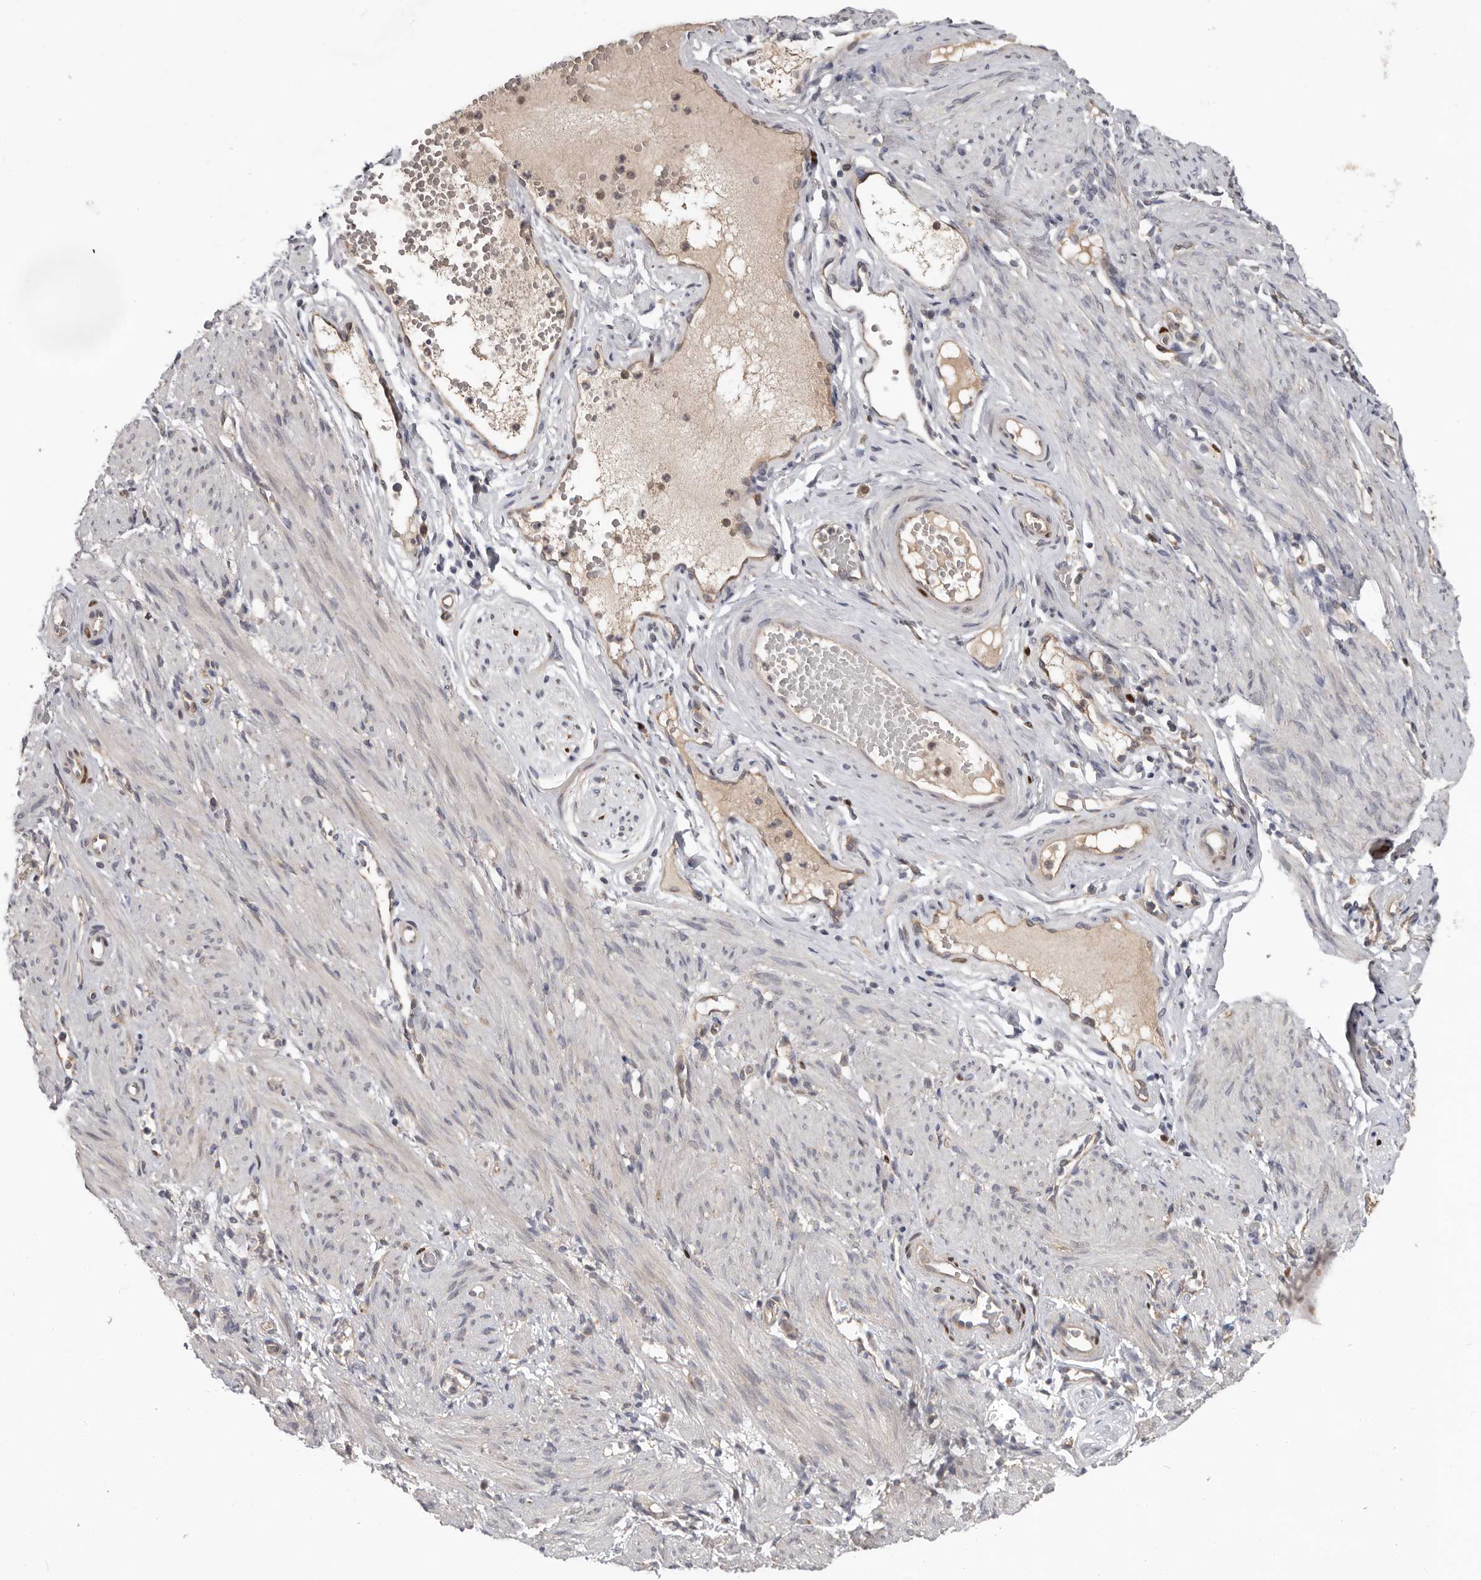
{"staining": {"intensity": "weak", "quantity": "<25%", "location": "cytoplasmic/membranous"}, "tissue": "adipose tissue", "cell_type": "Adipocytes", "image_type": "normal", "snomed": [{"axis": "morphology", "description": "Normal tissue, NOS"}, {"axis": "topography", "description": "Smooth muscle"}, {"axis": "topography", "description": "Peripheral nerve tissue"}], "caption": "This is a histopathology image of IHC staining of benign adipose tissue, which shows no staining in adipocytes. The staining is performed using DAB brown chromogen with nuclei counter-stained in using hematoxylin.", "gene": "MTF1", "patient": {"sex": "female", "age": 39}}